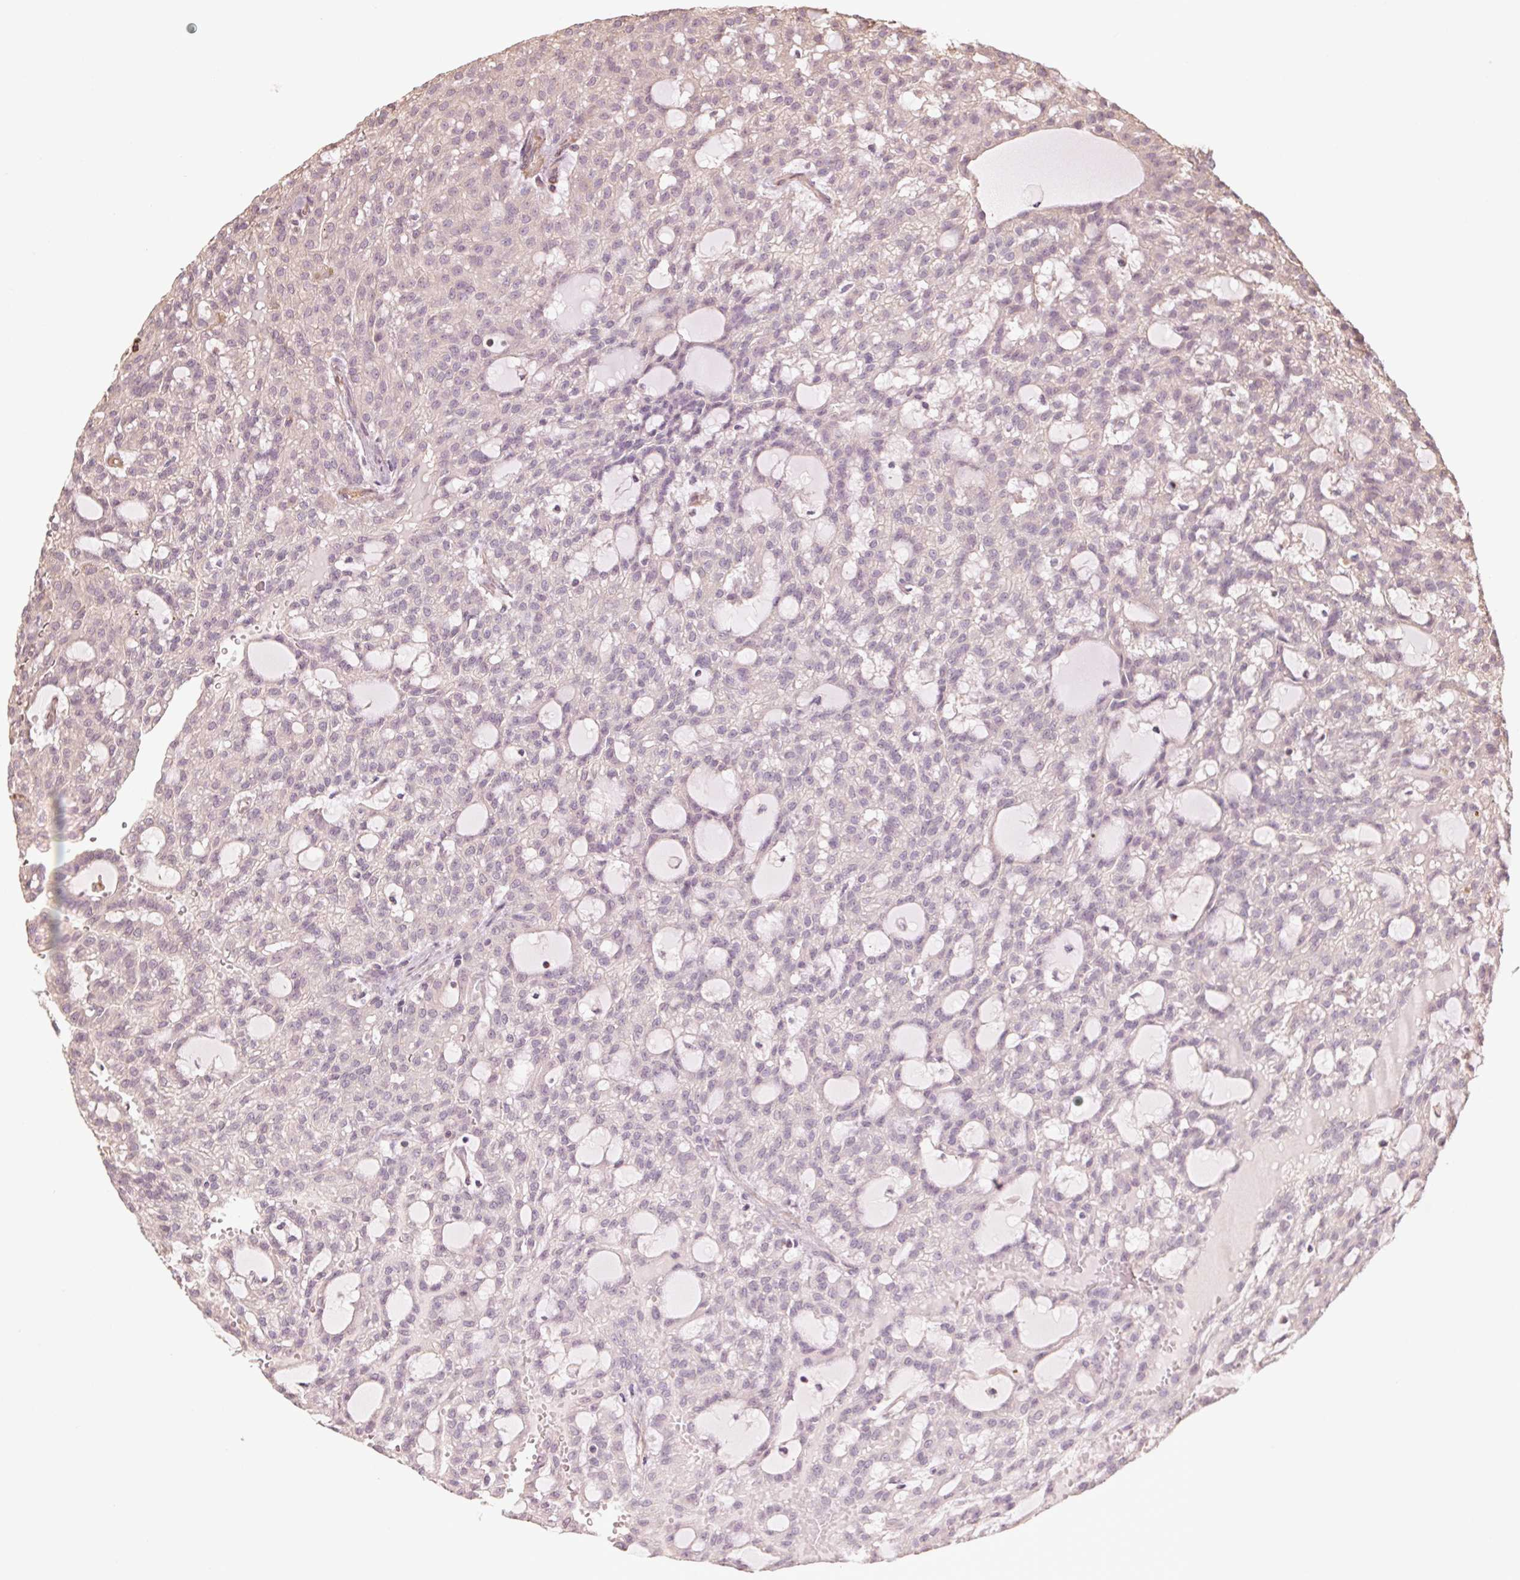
{"staining": {"intensity": "weak", "quantity": "<25%", "location": "cytoplasmic/membranous"}, "tissue": "renal cancer", "cell_type": "Tumor cells", "image_type": "cancer", "snomed": [{"axis": "morphology", "description": "Adenocarcinoma, NOS"}, {"axis": "topography", "description": "Kidney"}], "caption": "Immunohistochemical staining of human adenocarcinoma (renal) displays no significant positivity in tumor cells. (DAB IHC with hematoxylin counter stain).", "gene": "QDPR", "patient": {"sex": "male", "age": 63}}